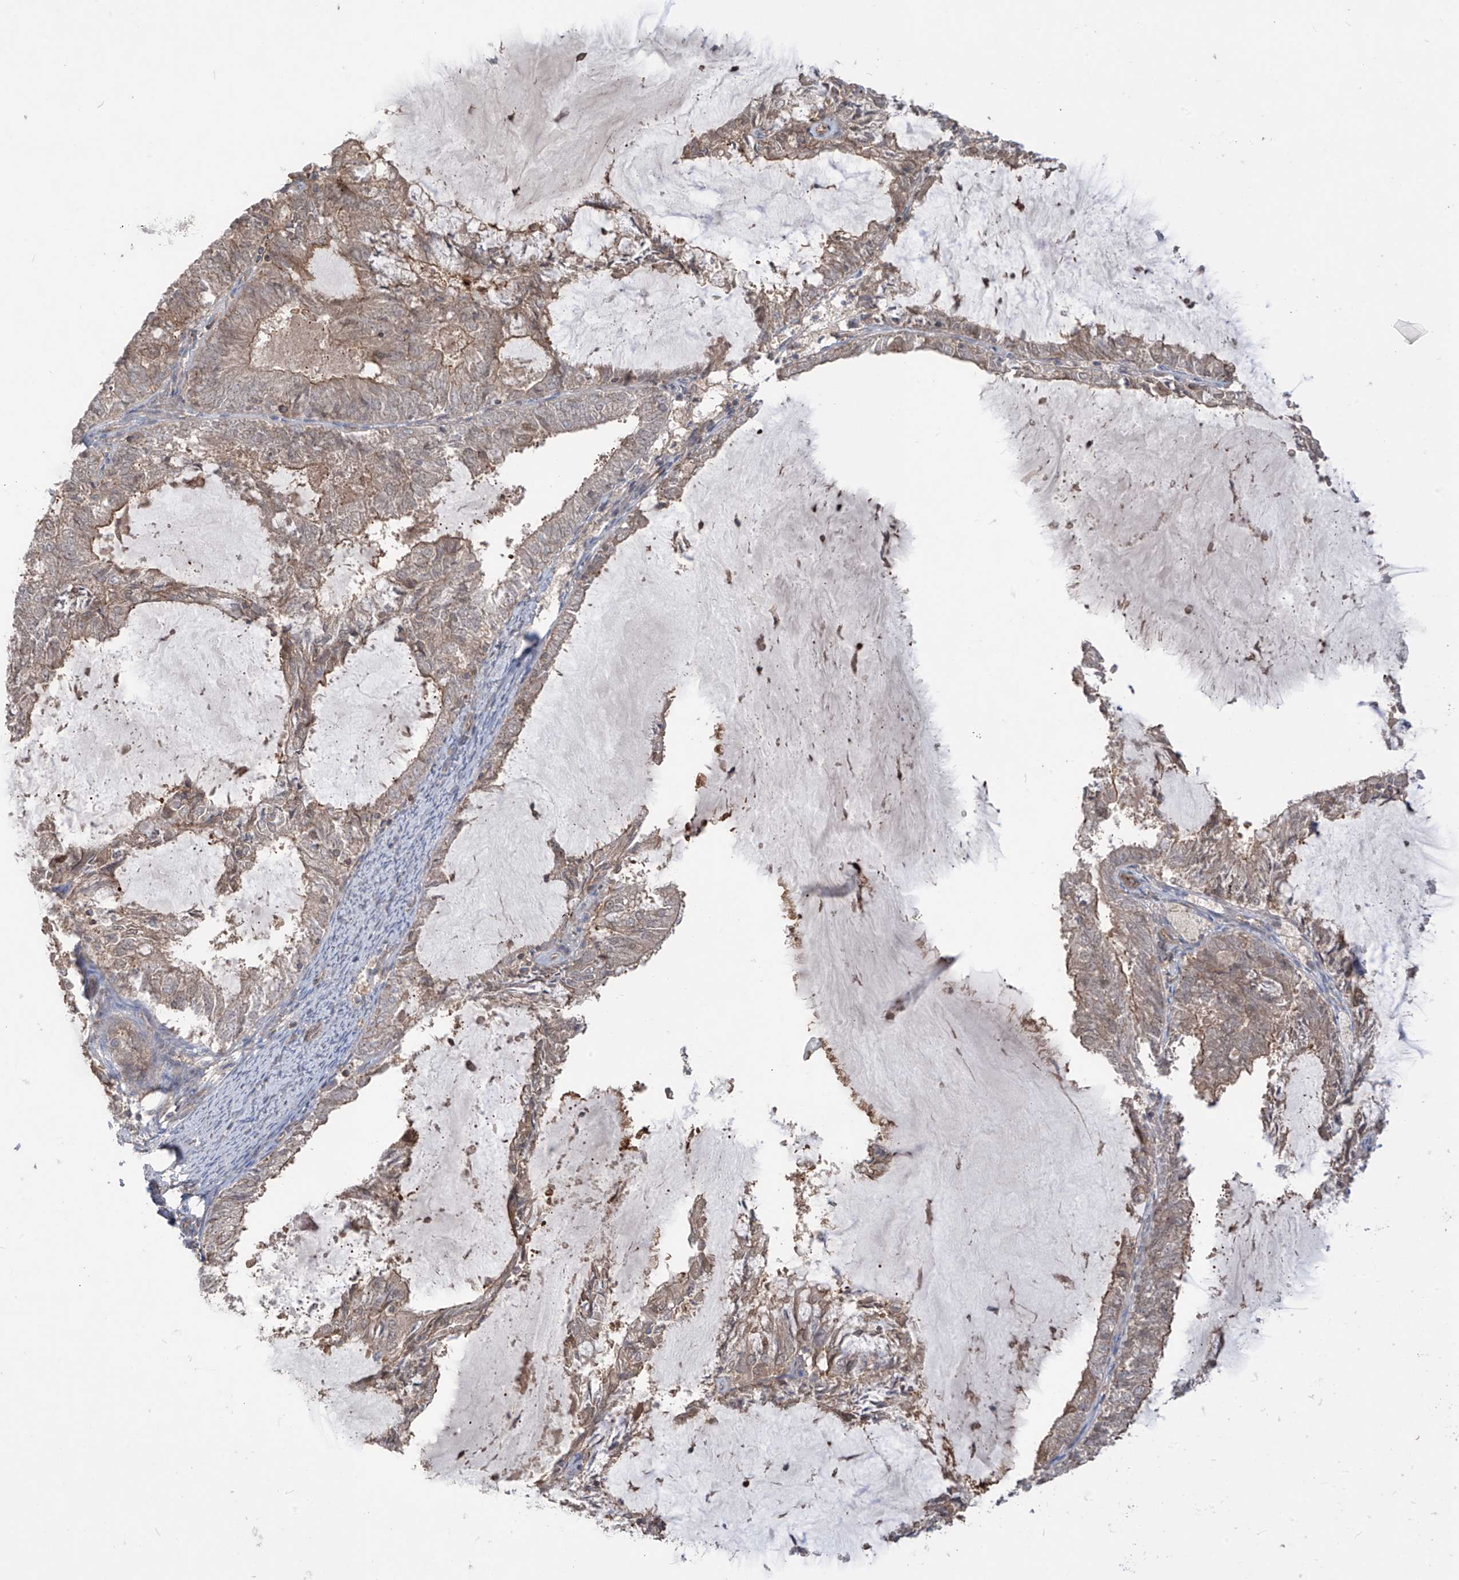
{"staining": {"intensity": "moderate", "quantity": "<25%", "location": "cytoplasmic/membranous"}, "tissue": "endometrial cancer", "cell_type": "Tumor cells", "image_type": "cancer", "snomed": [{"axis": "morphology", "description": "Adenocarcinoma, NOS"}, {"axis": "topography", "description": "Endometrium"}], "caption": "Protein staining shows moderate cytoplasmic/membranous staining in about <25% of tumor cells in adenocarcinoma (endometrial). Ihc stains the protein in brown and the nuclei are stained blue.", "gene": "TRMU", "patient": {"sex": "female", "age": 57}}